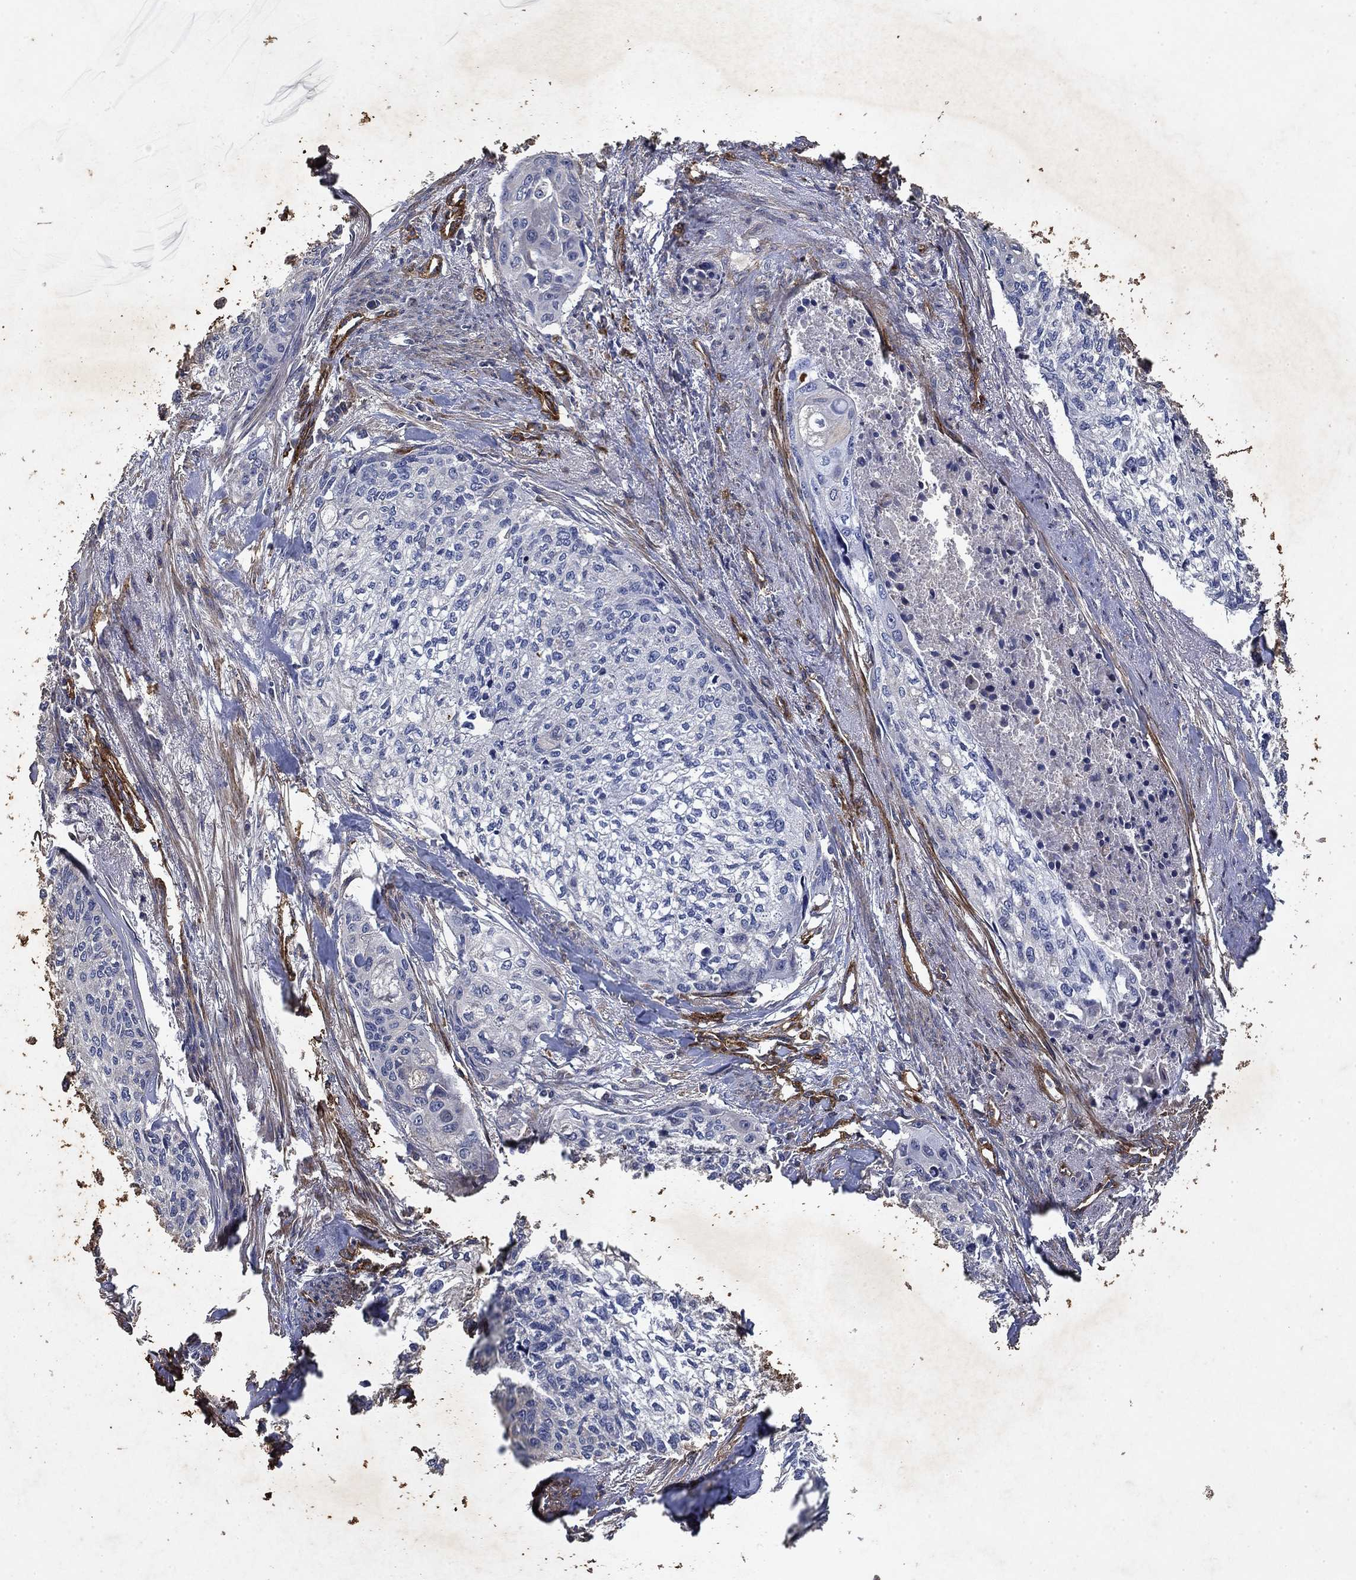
{"staining": {"intensity": "negative", "quantity": "none", "location": "none"}, "tissue": "cervical cancer", "cell_type": "Tumor cells", "image_type": "cancer", "snomed": [{"axis": "morphology", "description": "Squamous cell carcinoma, NOS"}, {"axis": "topography", "description": "Cervix"}], "caption": "DAB (3,3'-diaminobenzidine) immunohistochemical staining of human cervical cancer (squamous cell carcinoma) shows no significant positivity in tumor cells. The staining was performed using DAB to visualize the protein expression in brown, while the nuclei were stained in blue with hematoxylin (Magnification: 20x).", "gene": "COL4A2", "patient": {"sex": "female", "age": 58}}